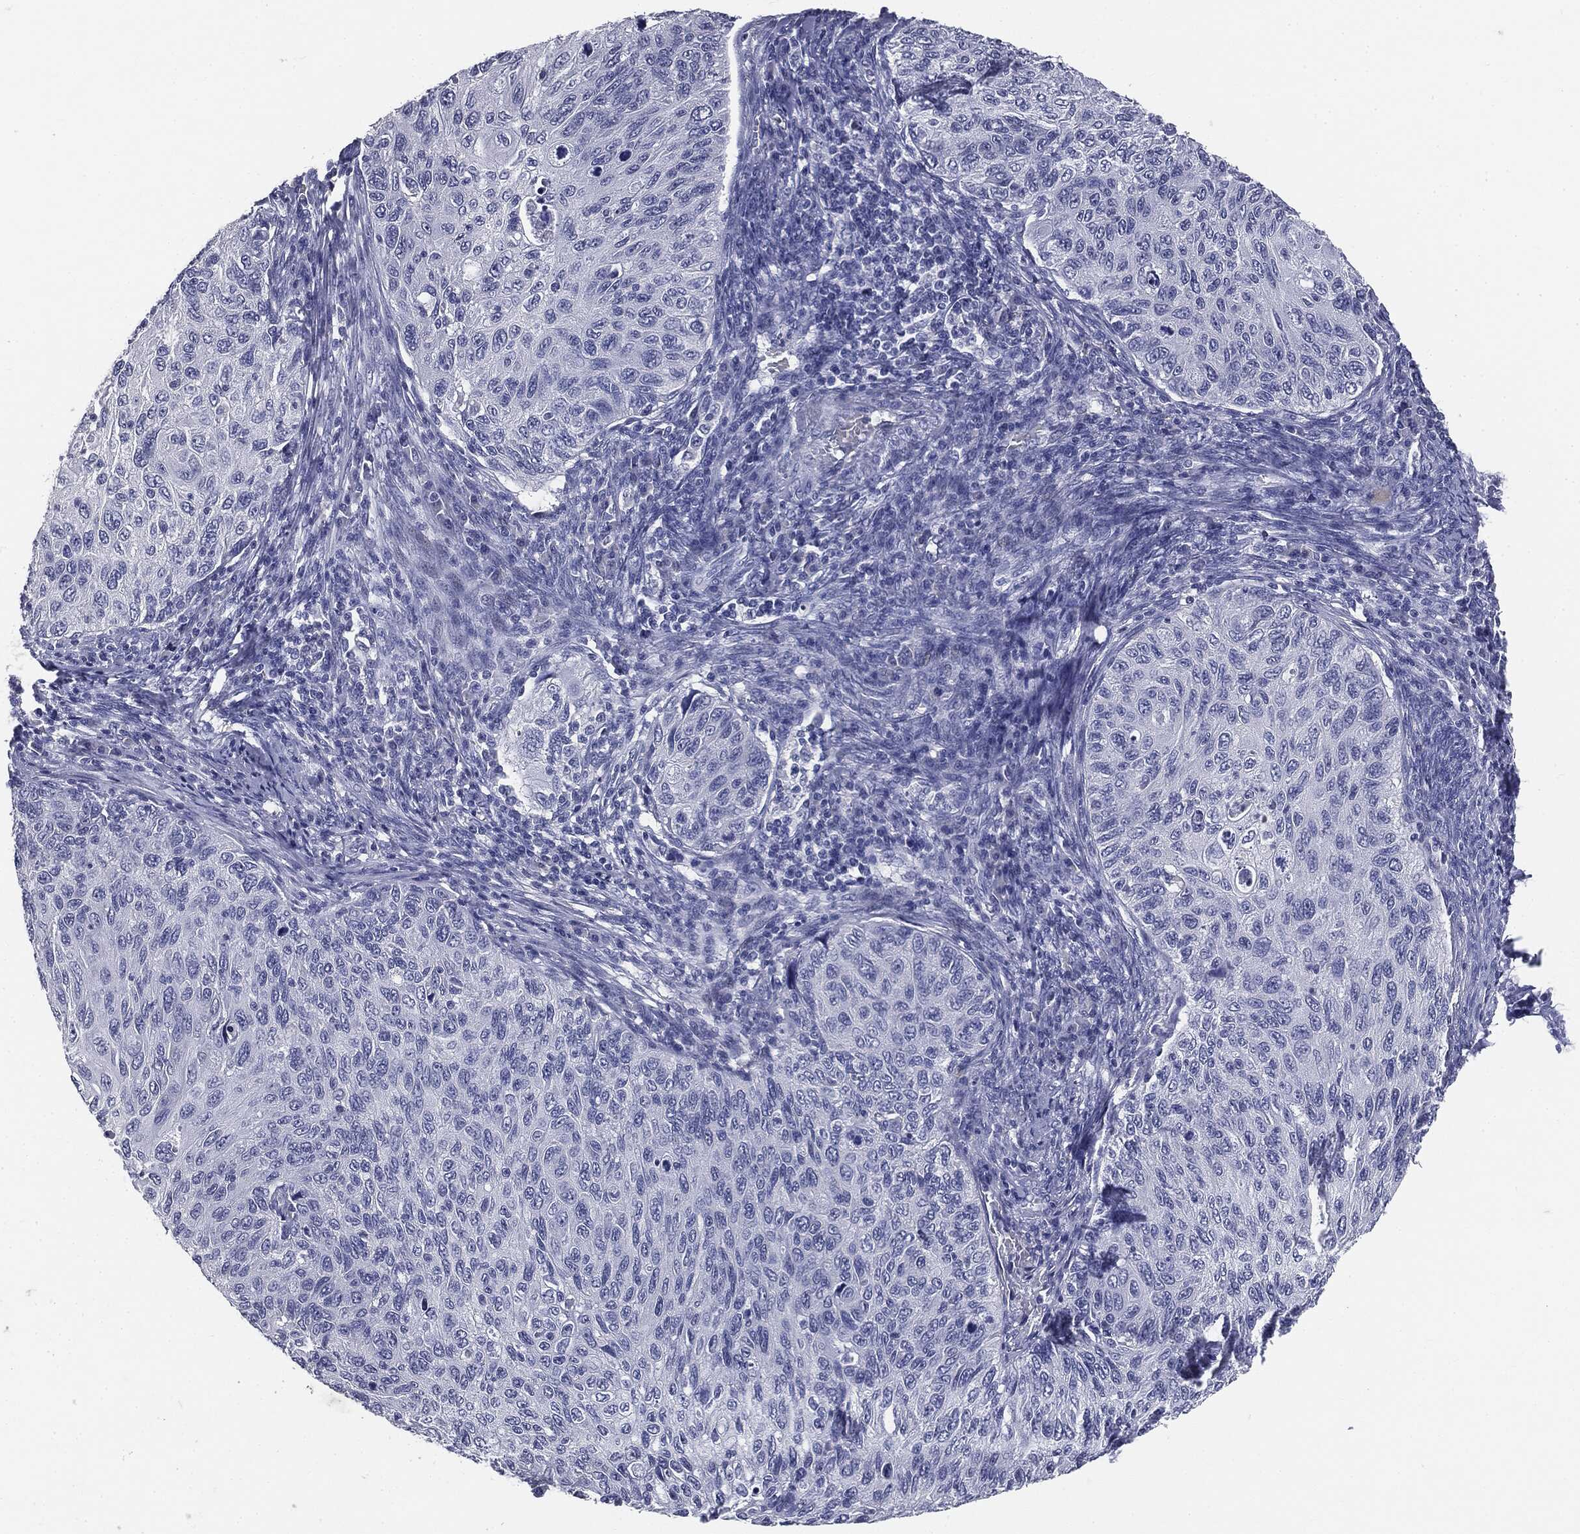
{"staining": {"intensity": "negative", "quantity": "none", "location": "none"}, "tissue": "cervical cancer", "cell_type": "Tumor cells", "image_type": "cancer", "snomed": [{"axis": "morphology", "description": "Squamous cell carcinoma, NOS"}, {"axis": "topography", "description": "Cervix"}], "caption": "Squamous cell carcinoma (cervical) stained for a protein using immunohistochemistry demonstrates no staining tumor cells.", "gene": "AFP", "patient": {"sex": "female", "age": 70}}